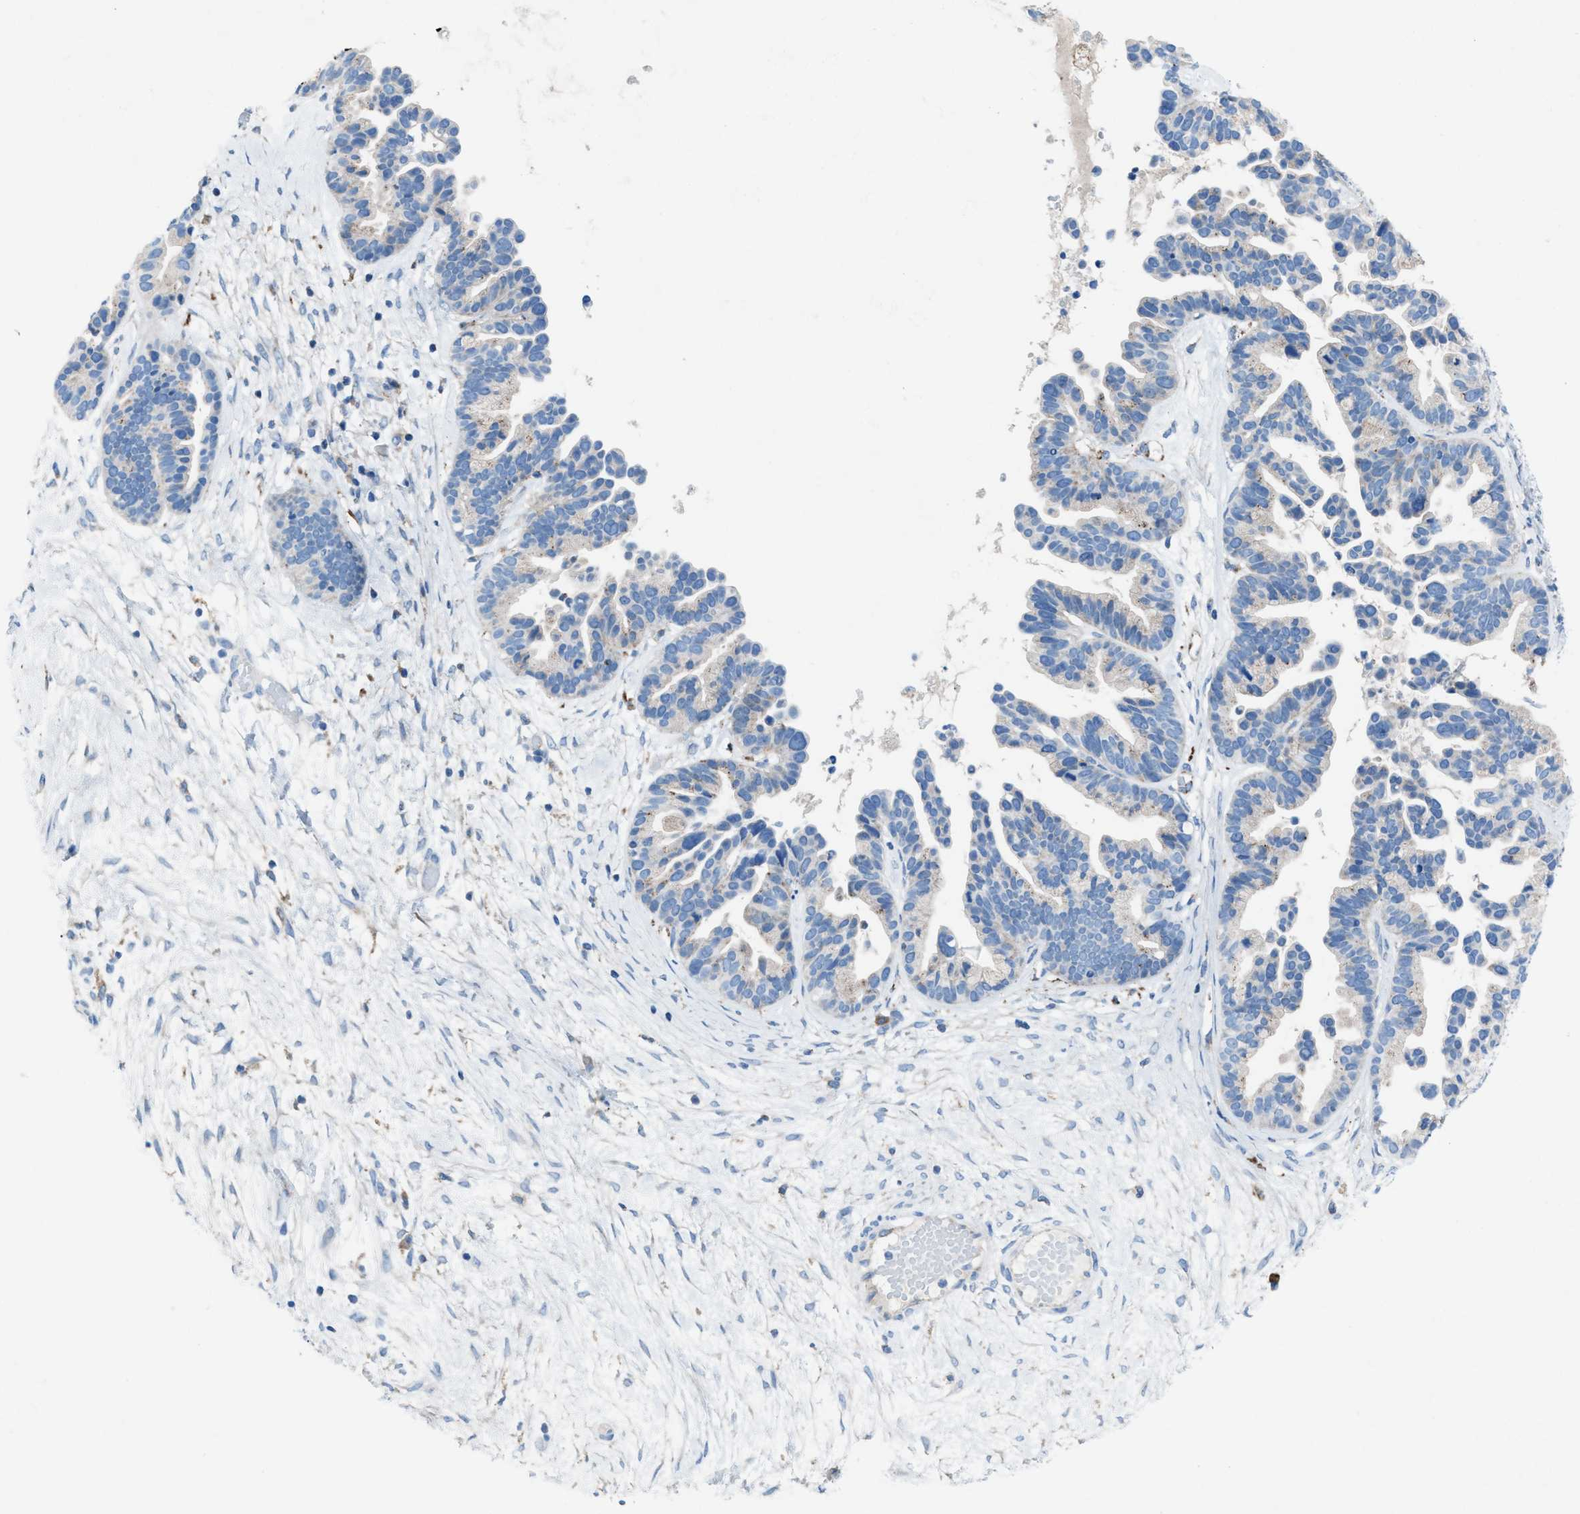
{"staining": {"intensity": "weak", "quantity": "<25%", "location": "cytoplasmic/membranous"}, "tissue": "ovarian cancer", "cell_type": "Tumor cells", "image_type": "cancer", "snomed": [{"axis": "morphology", "description": "Cystadenocarcinoma, serous, NOS"}, {"axis": "topography", "description": "Ovary"}], "caption": "High magnification brightfield microscopy of serous cystadenocarcinoma (ovarian) stained with DAB (3,3'-diaminobenzidine) (brown) and counterstained with hematoxylin (blue): tumor cells show no significant expression.", "gene": "CD1B", "patient": {"sex": "female", "age": 56}}